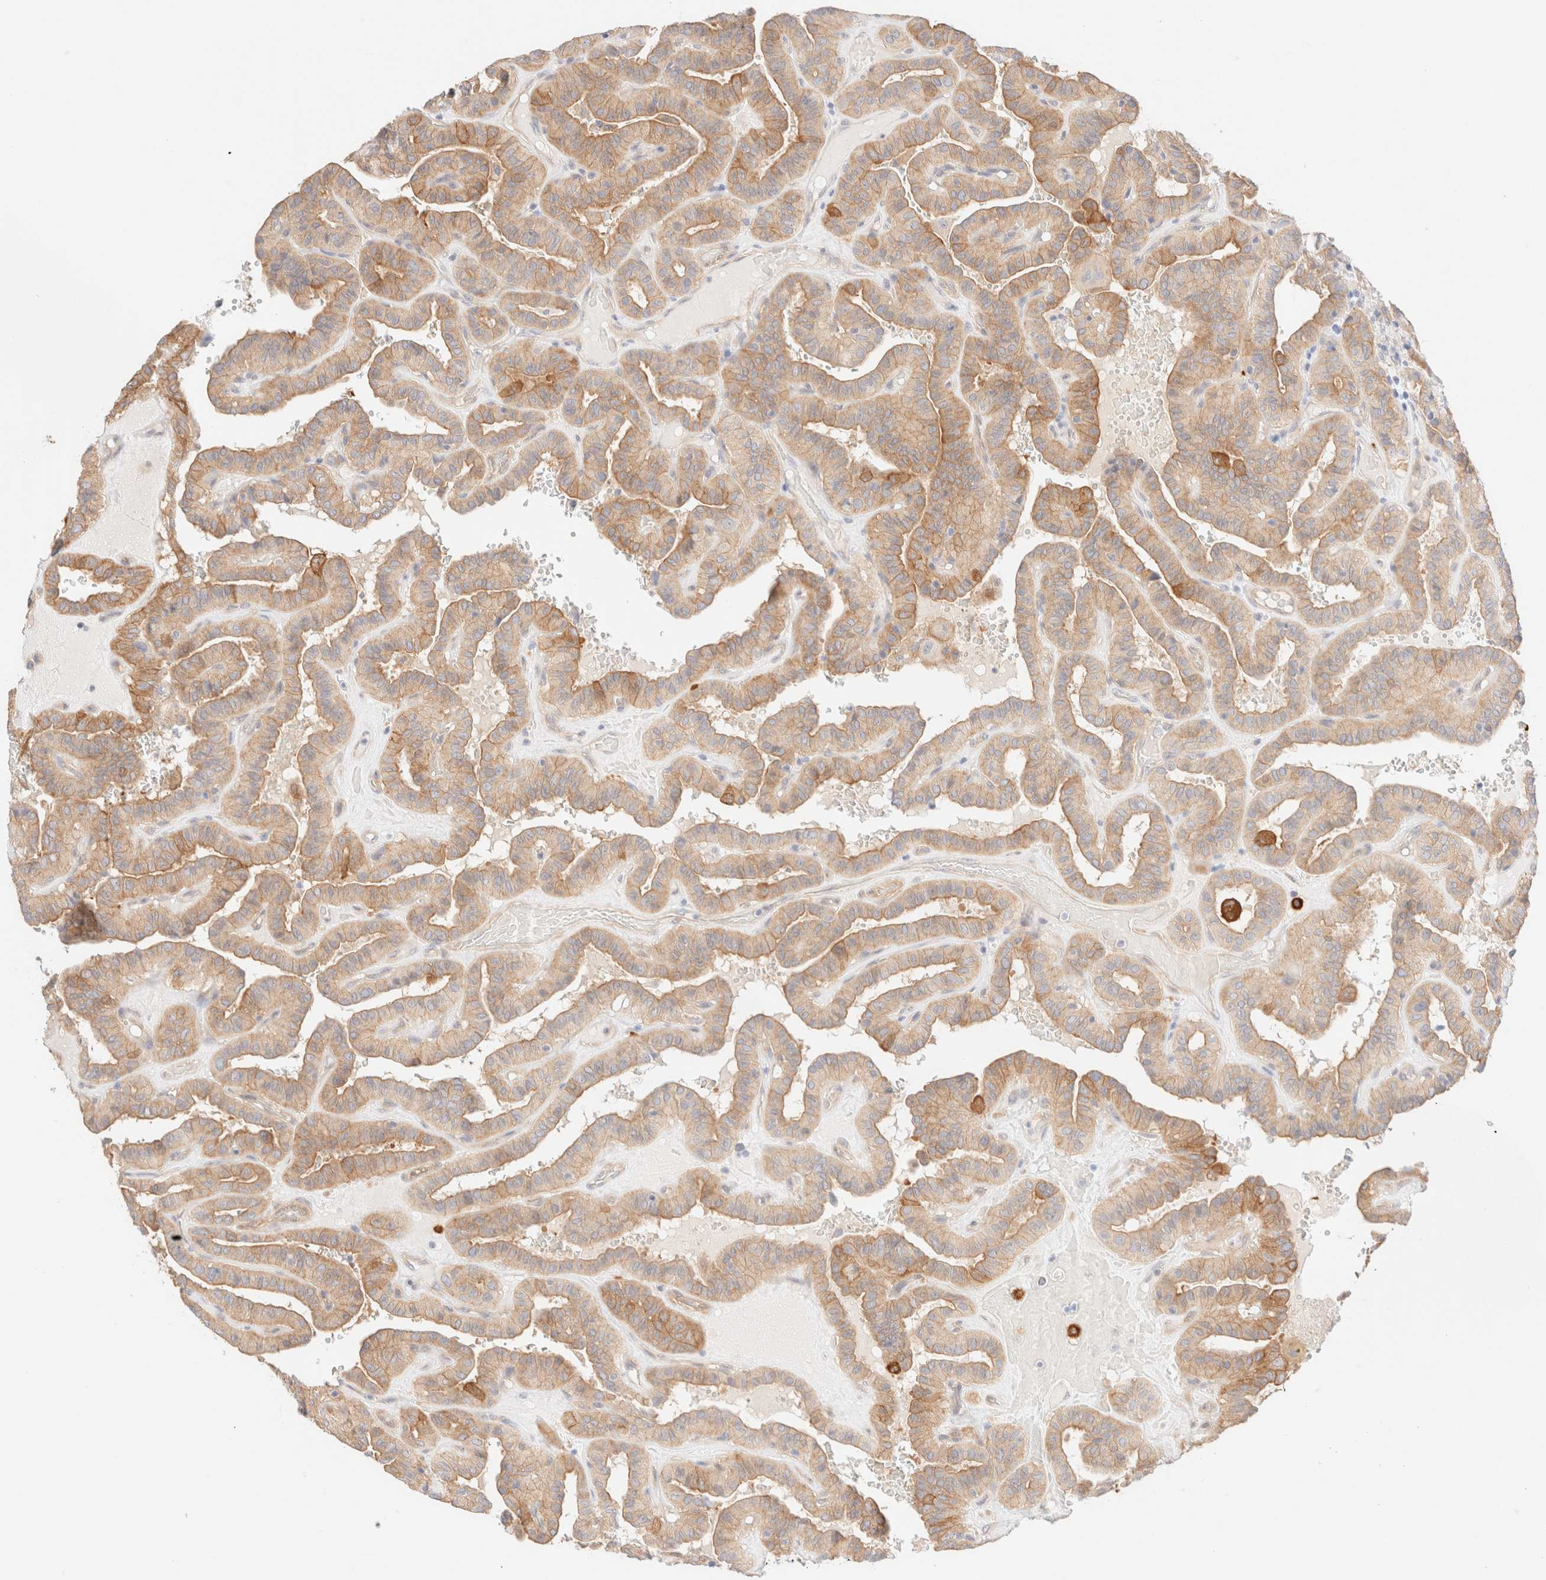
{"staining": {"intensity": "weak", "quantity": ">75%", "location": "cytoplasmic/membranous"}, "tissue": "thyroid cancer", "cell_type": "Tumor cells", "image_type": "cancer", "snomed": [{"axis": "morphology", "description": "Papillary adenocarcinoma, NOS"}, {"axis": "topography", "description": "Thyroid gland"}], "caption": "Weak cytoplasmic/membranous expression for a protein is appreciated in approximately >75% of tumor cells of papillary adenocarcinoma (thyroid) using IHC.", "gene": "NIBAN2", "patient": {"sex": "male", "age": 77}}